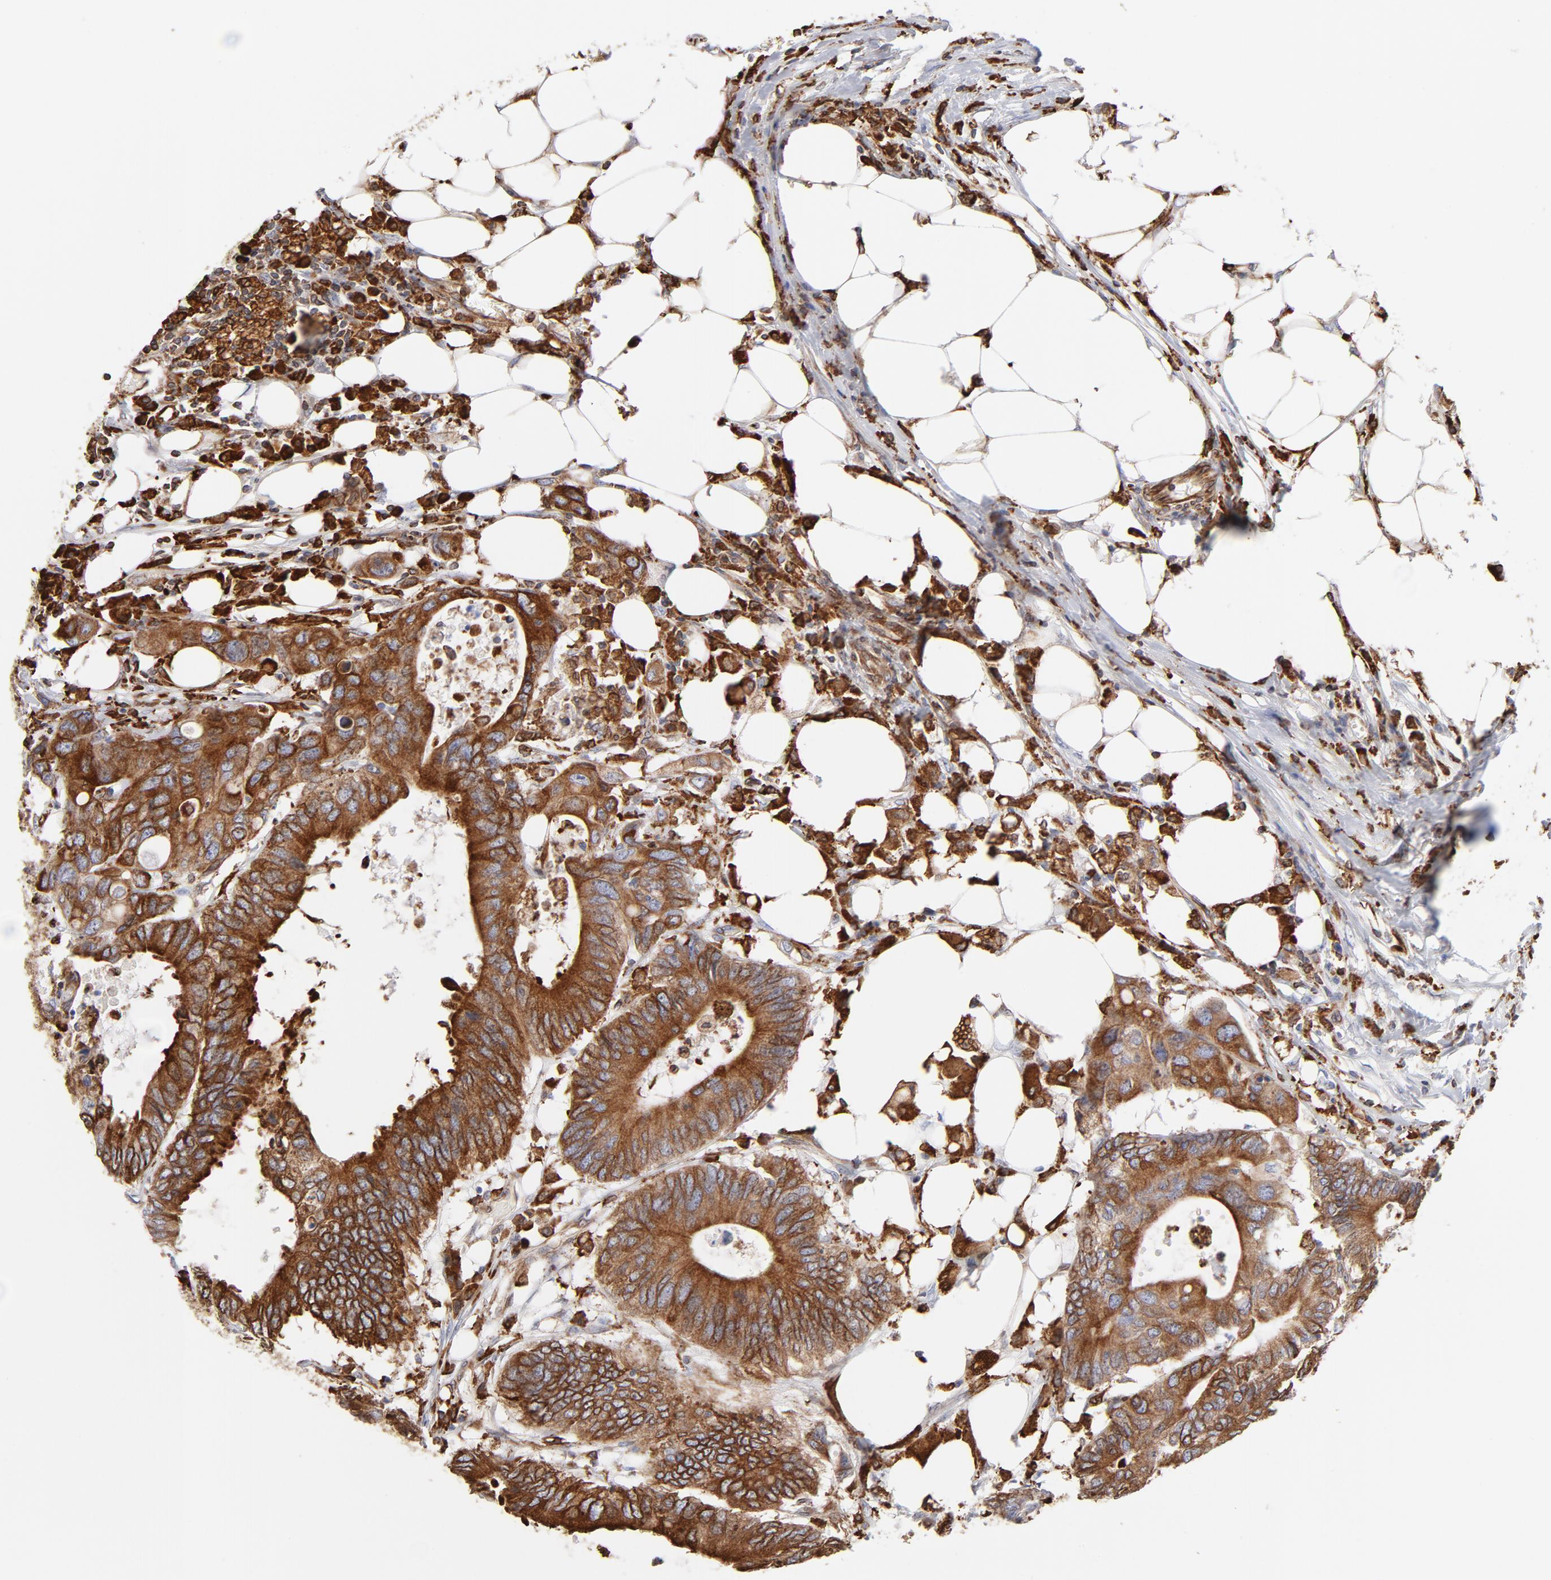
{"staining": {"intensity": "strong", "quantity": ">75%", "location": "cytoplasmic/membranous"}, "tissue": "colorectal cancer", "cell_type": "Tumor cells", "image_type": "cancer", "snomed": [{"axis": "morphology", "description": "Adenocarcinoma, NOS"}, {"axis": "topography", "description": "Colon"}], "caption": "Approximately >75% of tumor cells in human colorectal cancer (adenocarcinoma) show strong cytoplasmic/membranous protein positivity as visualized by brown immunohistochemical staining.", "gene": "CANX", "patient": {"sex": "male", "age": 71}}